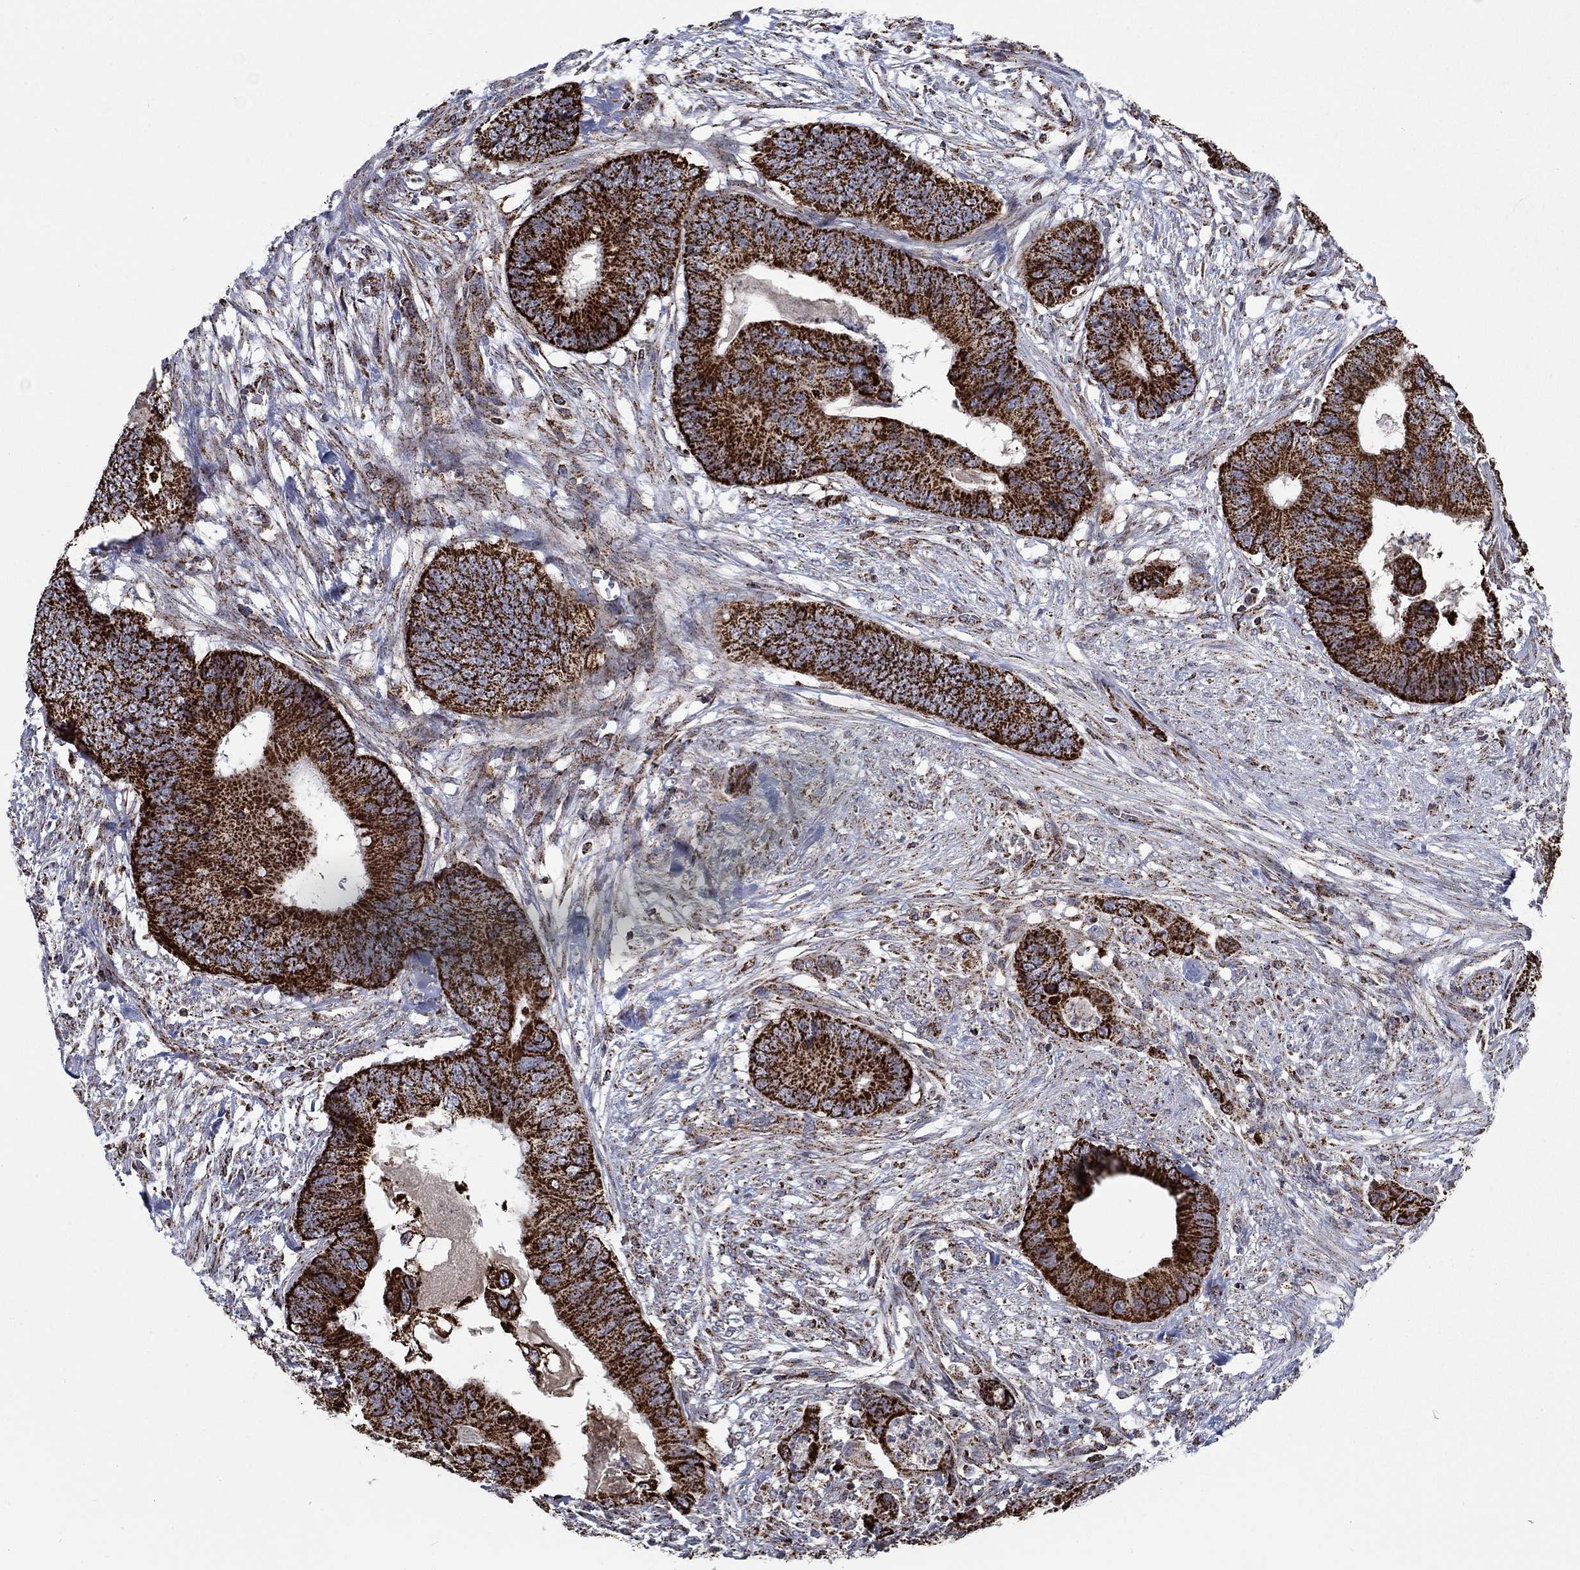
{"staining": {"intensity": "strong", "quantity": ">75%", "location": "cytoplasmic/membranous"}, "tissue": "colorectal cancer", "cell_type": "Tumor cells", "image_type": "cancer", "snomed": [{"axis": "morphology", "description": "Adenocarcinoma, NOS"}, {"axis": "topography", "description": "Colon"}], "caption": "A brown stain labels strong cytoplasmic/membranous staining of a protein in human colorectal adenocarcinoma tumor cells. (Brightfield microscopy of DAB IHC at high magnification).", "gene": "MOAP1", "patient": {"sex": "male", "age": 84}}